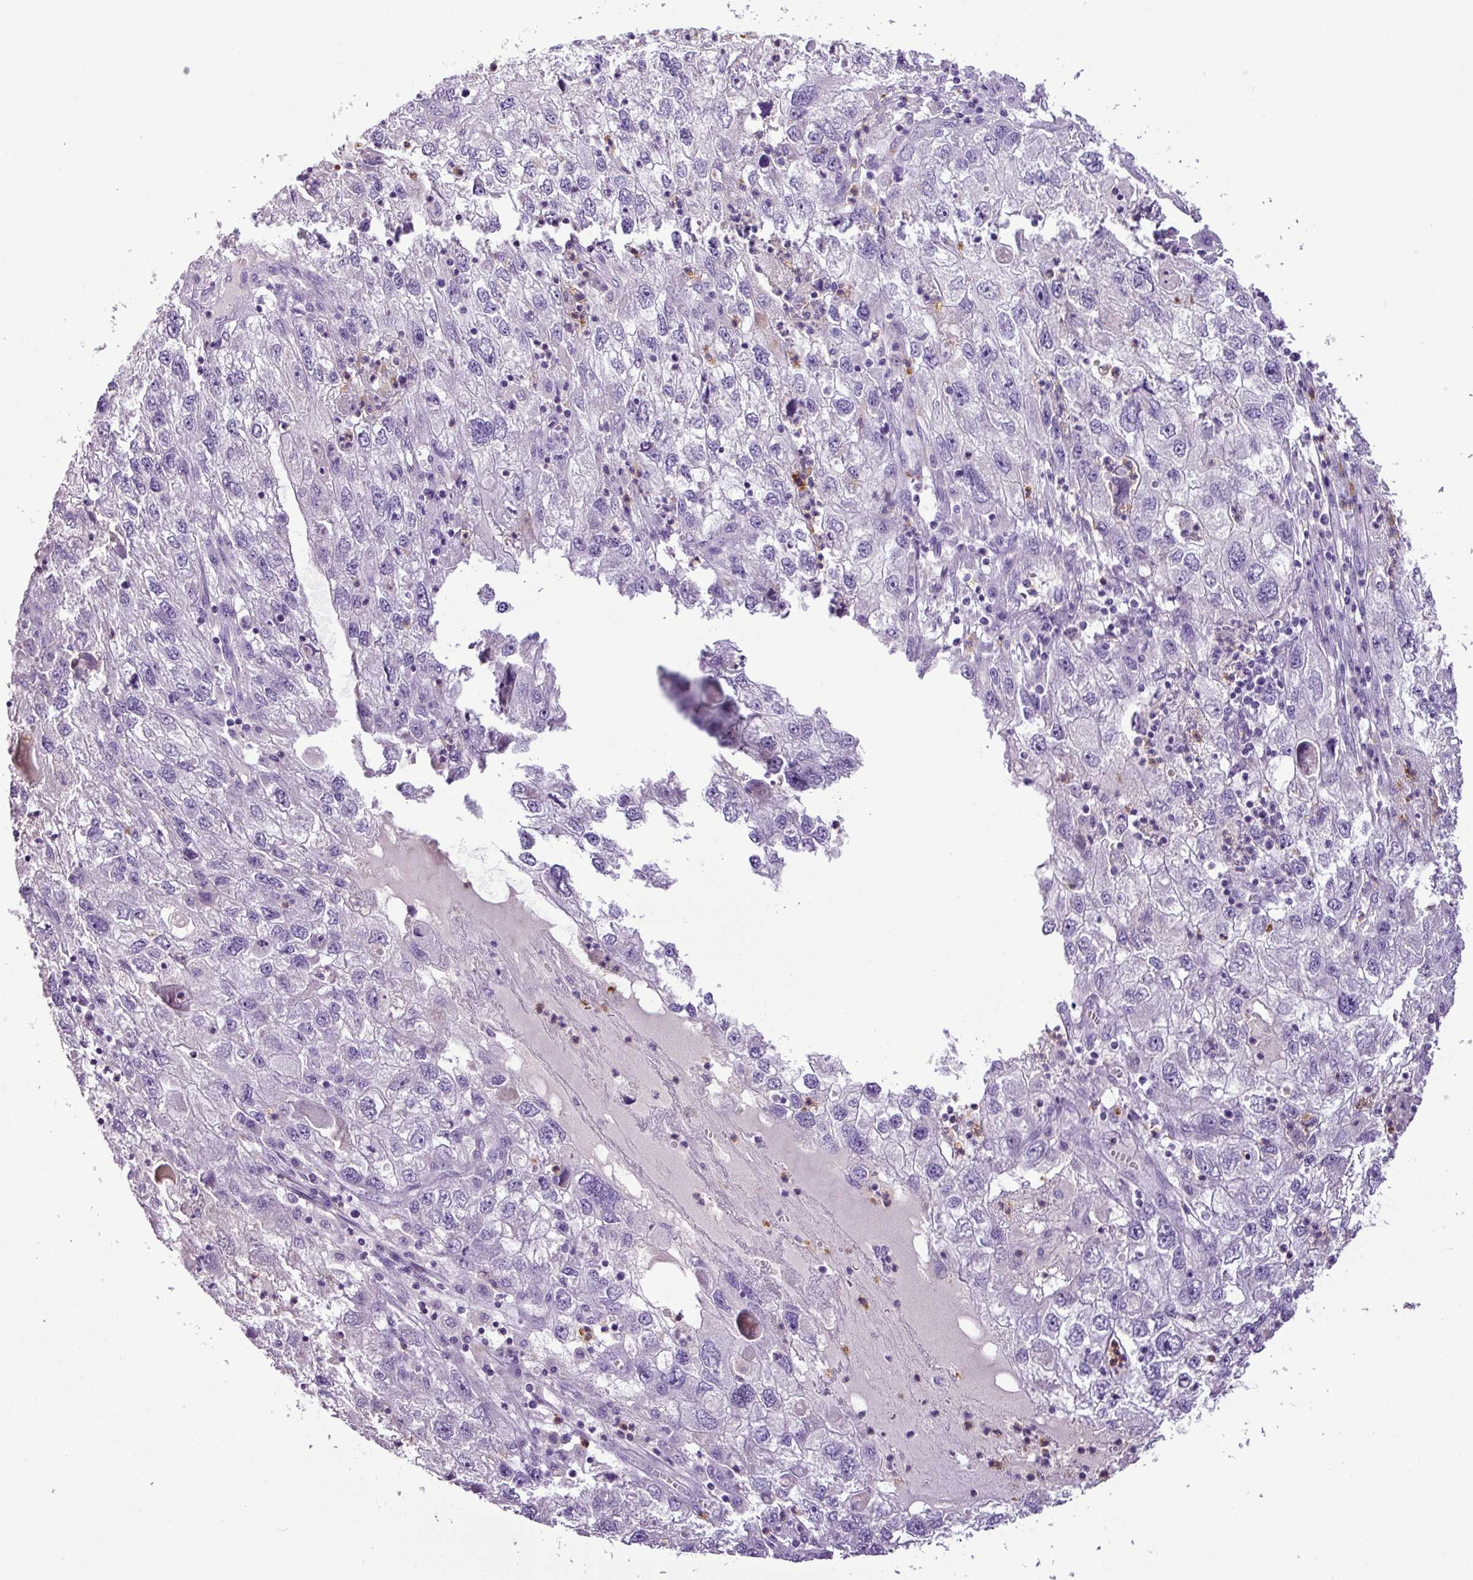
{"staining": {"intensity": "negative", "quantity": "none", "location": "none"}, "tissue": "endometrial cancer", "cell_type": "Tumor cells", "image_type": "cancer", "snomed": [{"axis": "morphology", "description": "Adenocarcinoma, NOS"}, {"axis": "topography", "description": "Endometrium"}], "caption": "Tumor cells are negative for protein expression in human endometrial adenocarcinoma.", "gene": "HTR3E", "patient": {"sex": "female", "age": 49}}